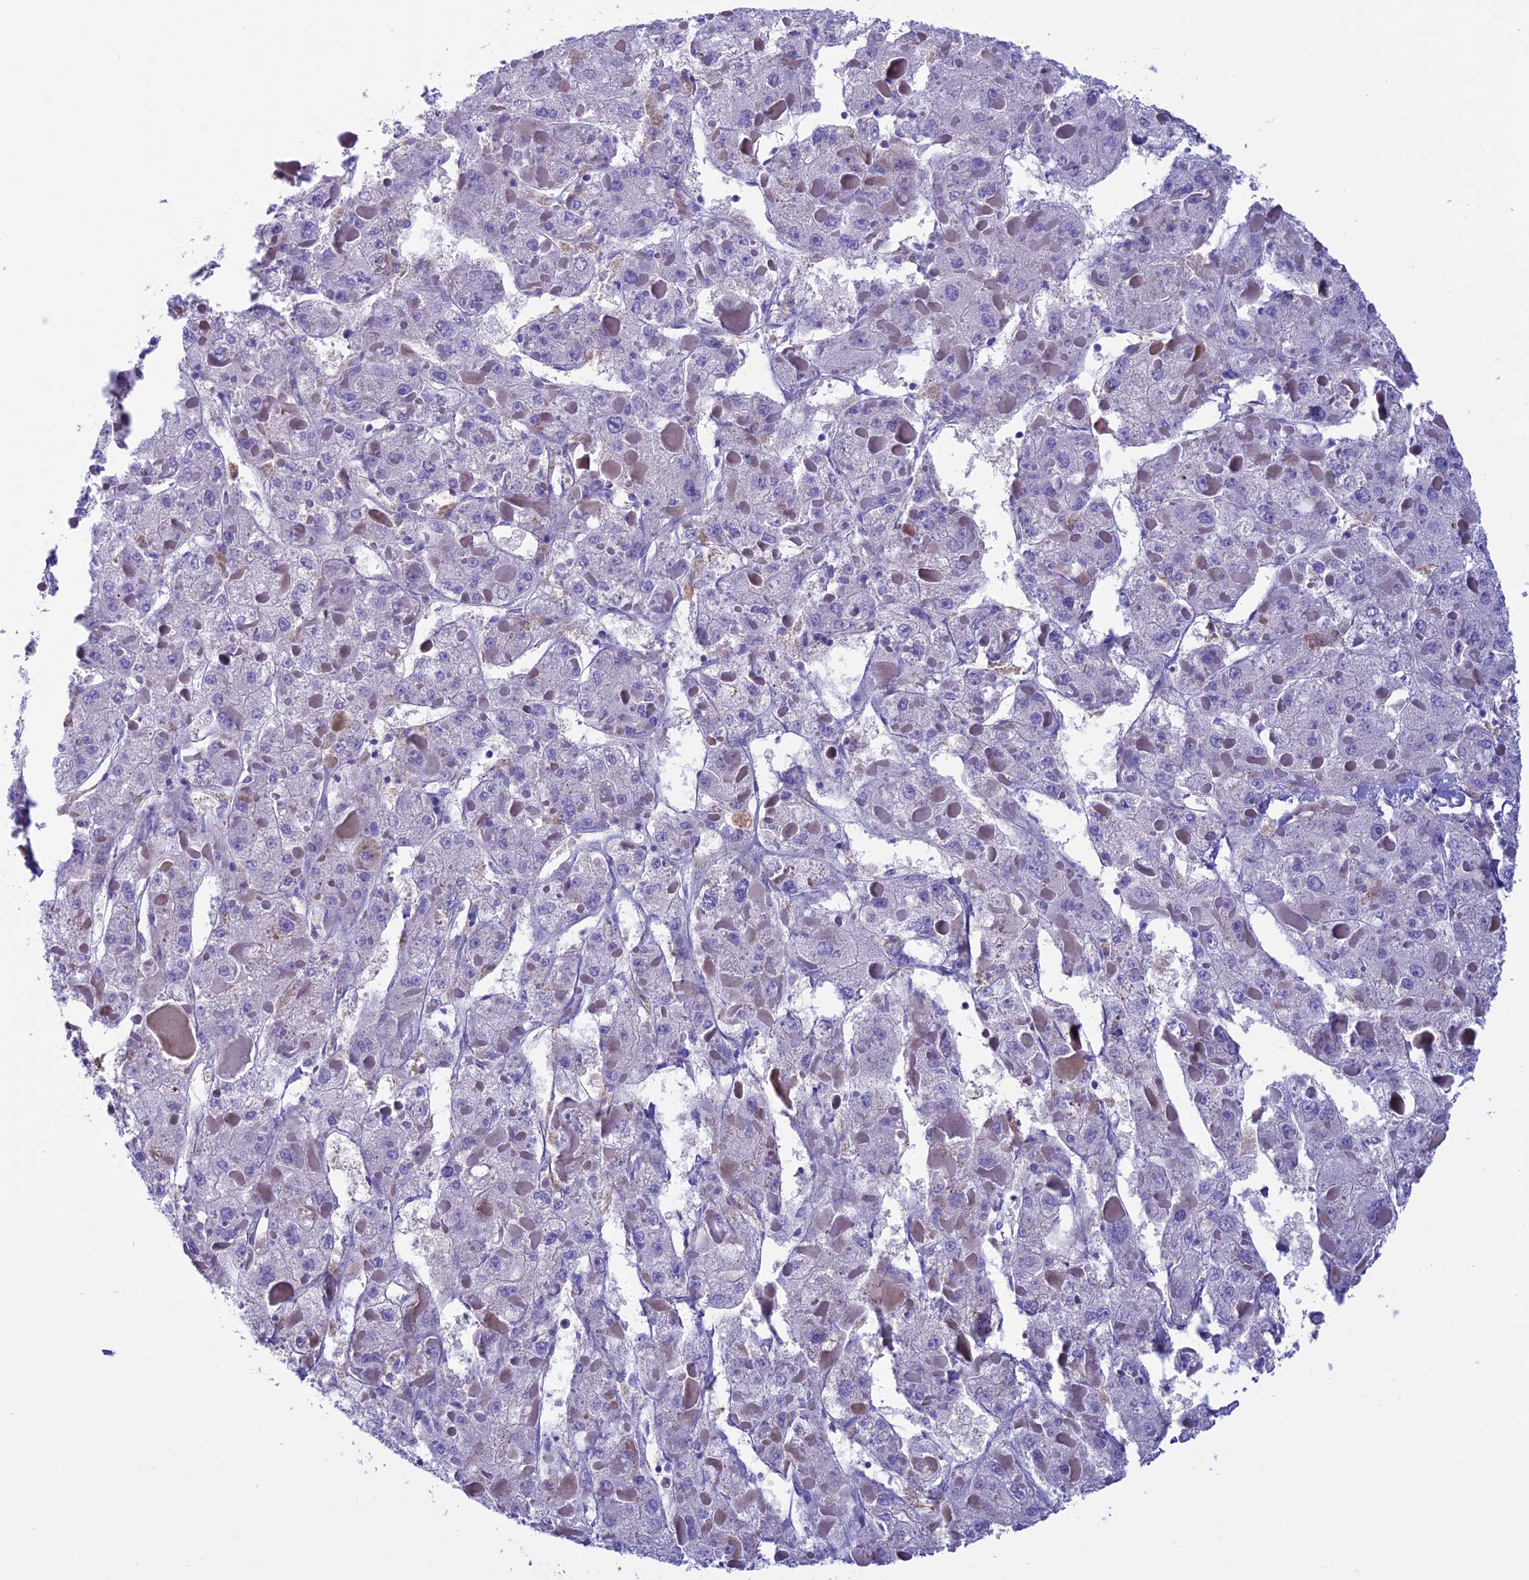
{"staining": {"intensity": "negative", "quantity": "none", "location": "none"}, "tissue": "liver cancer", "cell_type": "Tumor cells", "image_type": "cancer", "snomed": [{"axis": "morphology", "description": "Carcinoma, Hepatocellular, NOS"}, {"axis": "topography", "description": "Liver"}], "caption": "This is an immunohistochemistry photomicrograph of liver cancer. There is no staining in tumor cells.", "gene": "IGSF6", "patient": {"sex": "female", "age": 73}}